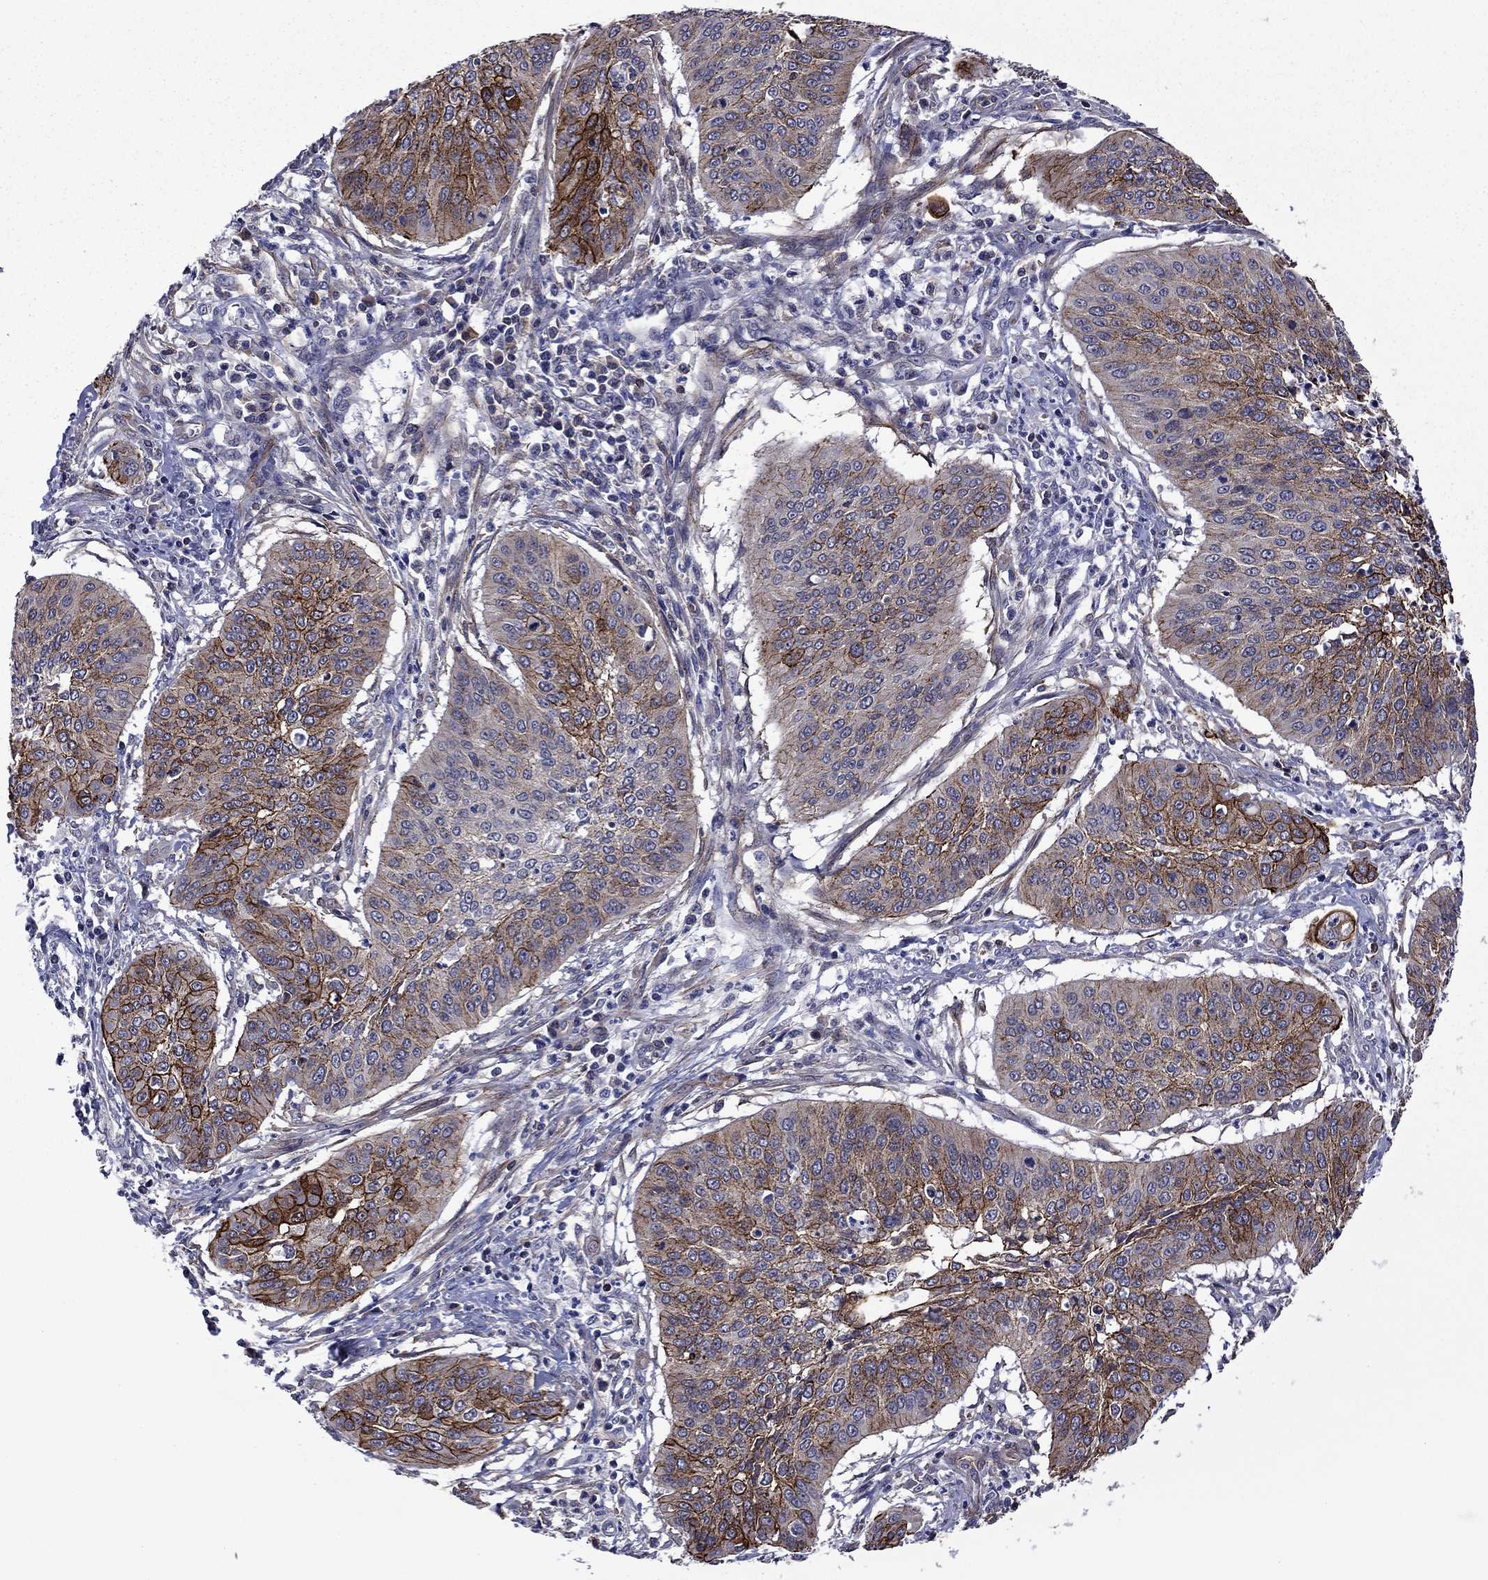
{"staining": {"intensity": "strong", "quantity": "25%-75%", "location": "cytoplasmic/membranous"}, "tissue": "cervical cancer", "cell_type": "Tumor cells", "image_type": "cancer", "snomed": [{"axis": "morphology", "description": "Normal tissue, NOS"}, {"axis": "morphology", "description": "Squamous cell carcinoma, NOS"}, {"axis": "topography", "description": "Cervix"}], "caption": "This is an image of immunohistochemistry (IHC) staining of cervical cancer (squamous cell carcinoma), which shows strong expression in the cytoplasmic/membranous of tumor cells.", "gene": "LMO7", "patient": {"sex": "female", "age": 39}}